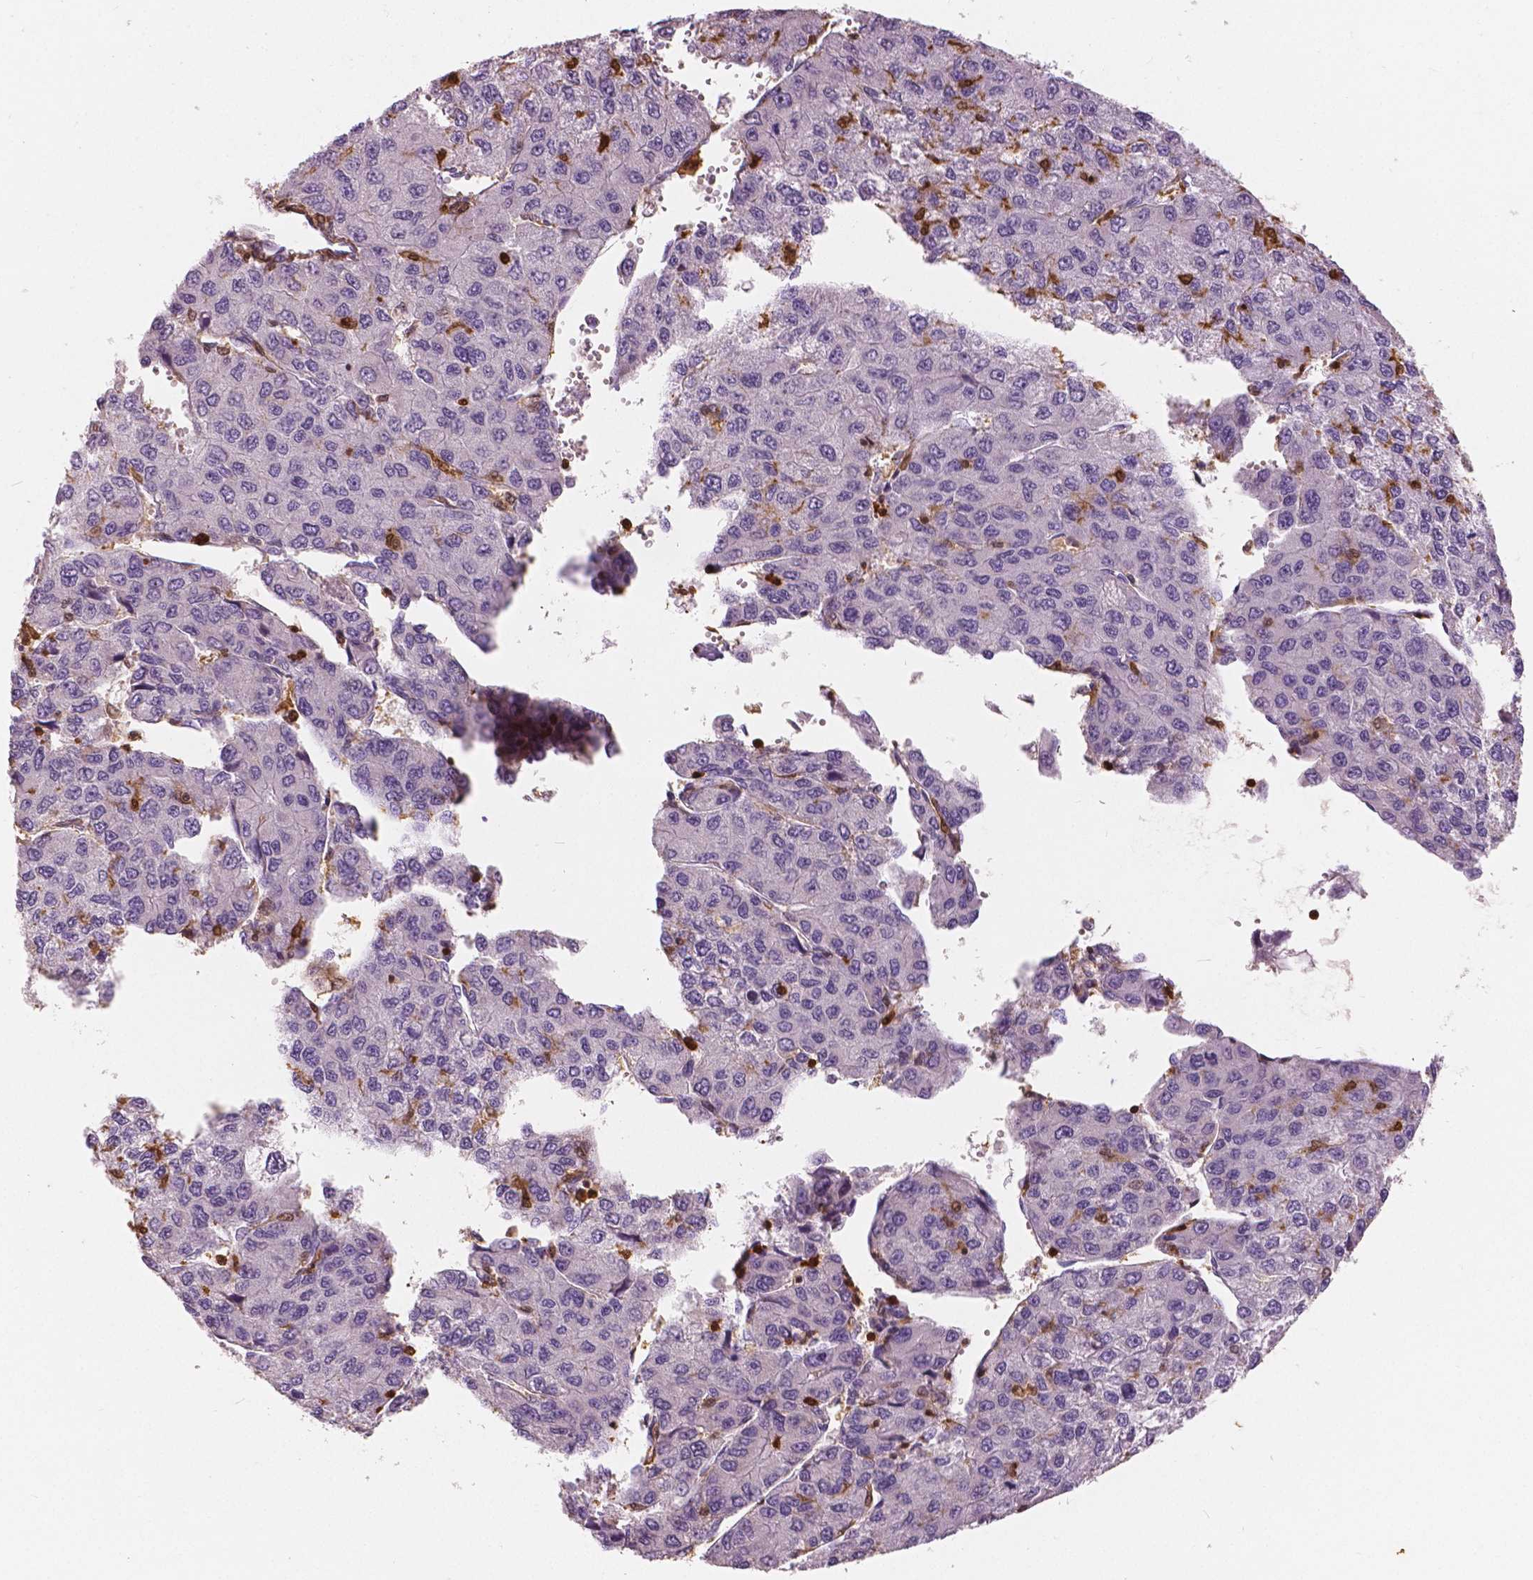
{"staining": {"intensity": "negative", "quantity": "none", "location": "none"}, "tissue": "liver cancer", "cell_type": "Tumor cells", "image_type": "cancer", "snomed": [{"axis": "morphology", "description": "Carcinoma, Hepatocellular, NOS"}, {"axis": "topography", "description": "Liver"}], "caption": "Photomicrograph shows no significant protein positivity in tumor cells of liver hepatocellular carcinoma. (Stains: DAB immunohistochemistry with hematoxylin counter stain, Microscopy: brightfield microscopy at high magnification).", "gene": "S100A4", "patient": {"sex": "female", "age": 66}}